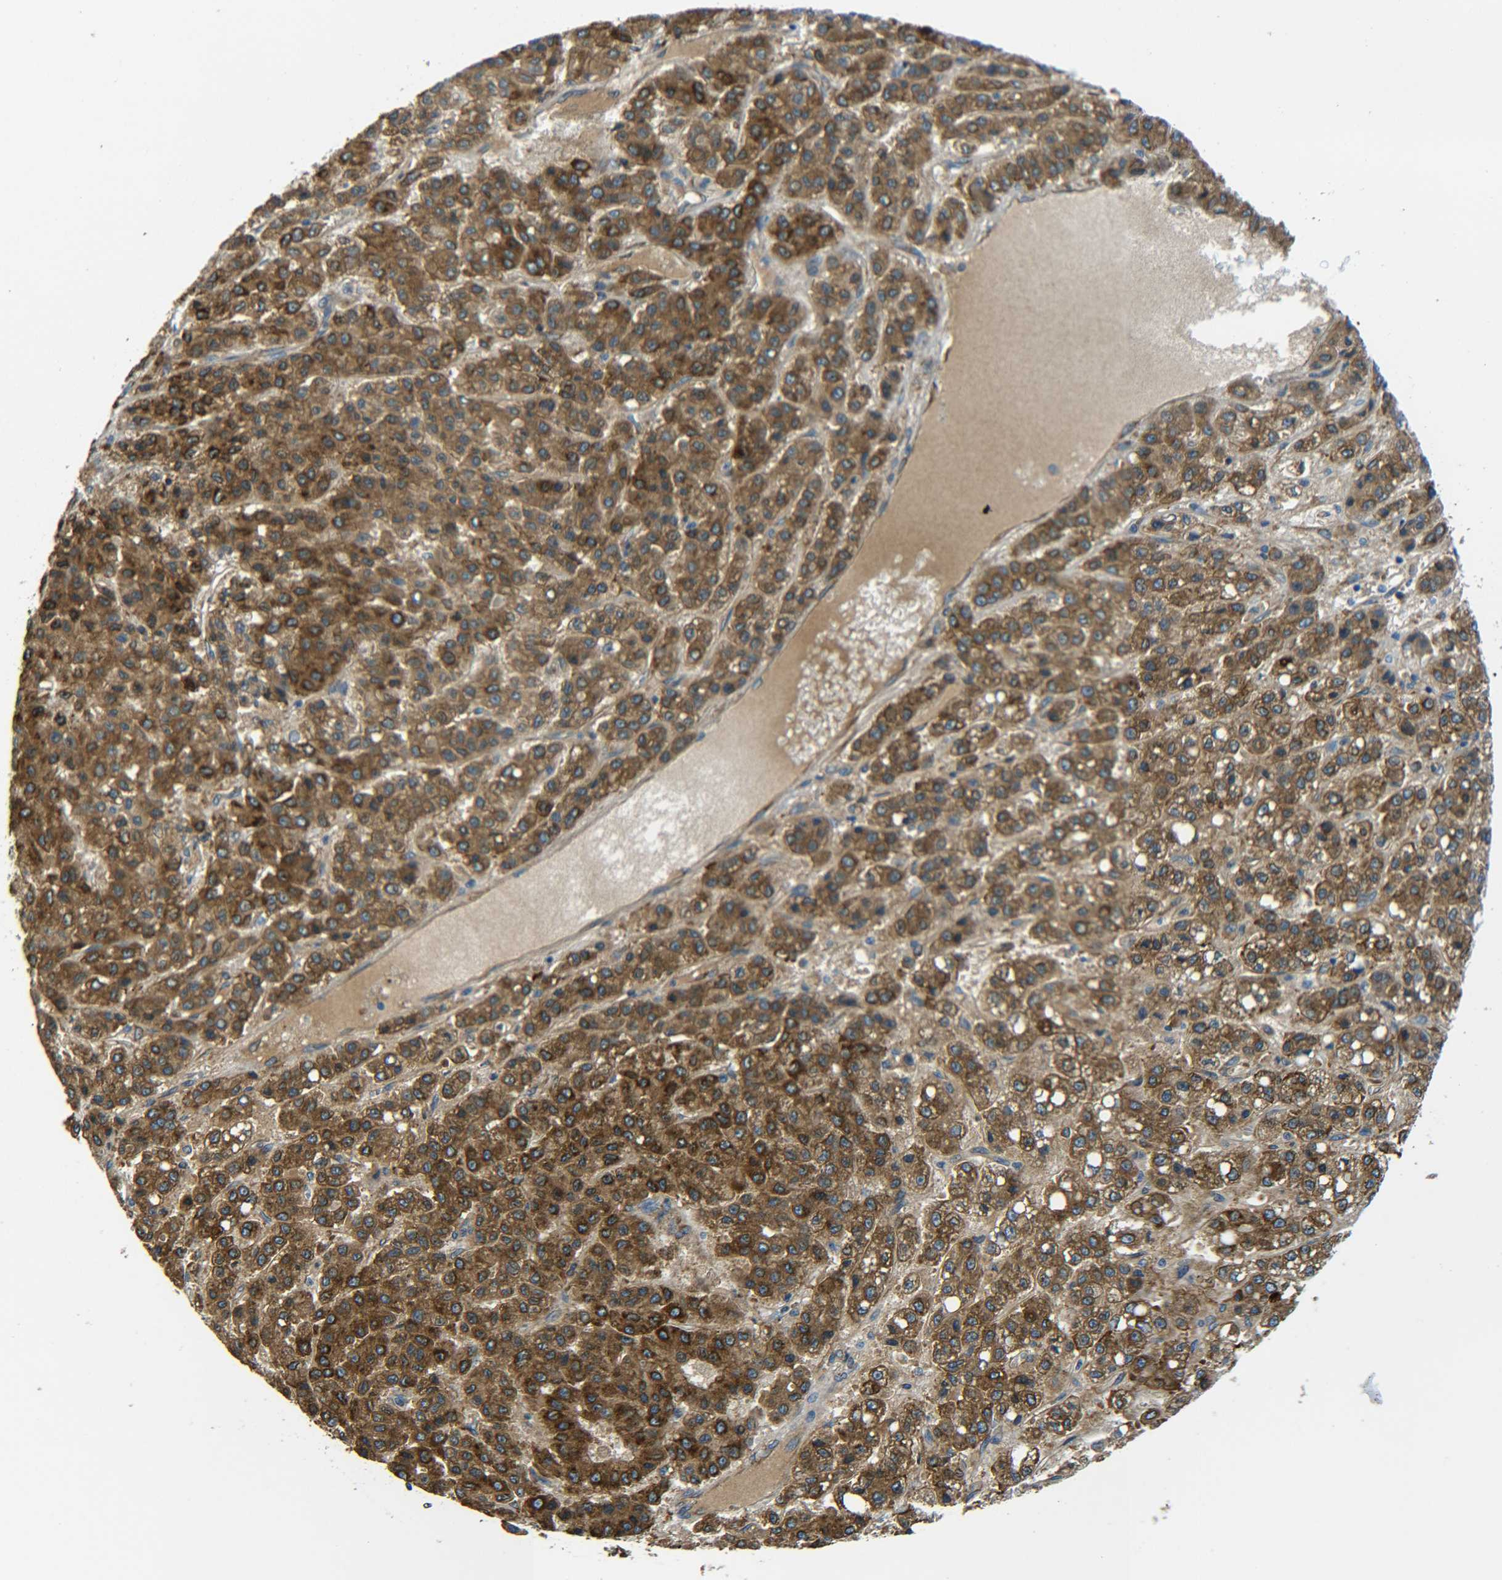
{"staining": {"intensity": "strong", "quantity": ">75%", "location": "cytoplasmic/membranous"}, "tissue": "liver cancer", "cell_type": "Tumor cells", "image_type": "cancer", "snomed": [{"axis": "morphology", "description": "Carcinoma, Hepatocellular, NOS"}, {"axis": "topography", "description": "Liver"}], "caption": "Human liver cancer stained for a protein (brown) displays strong cytoplasmic/membranous positive positivity in approximately >75% of tumor cells.", "gene": "PREB", "patient": {"sex": "male", "age": 70}}